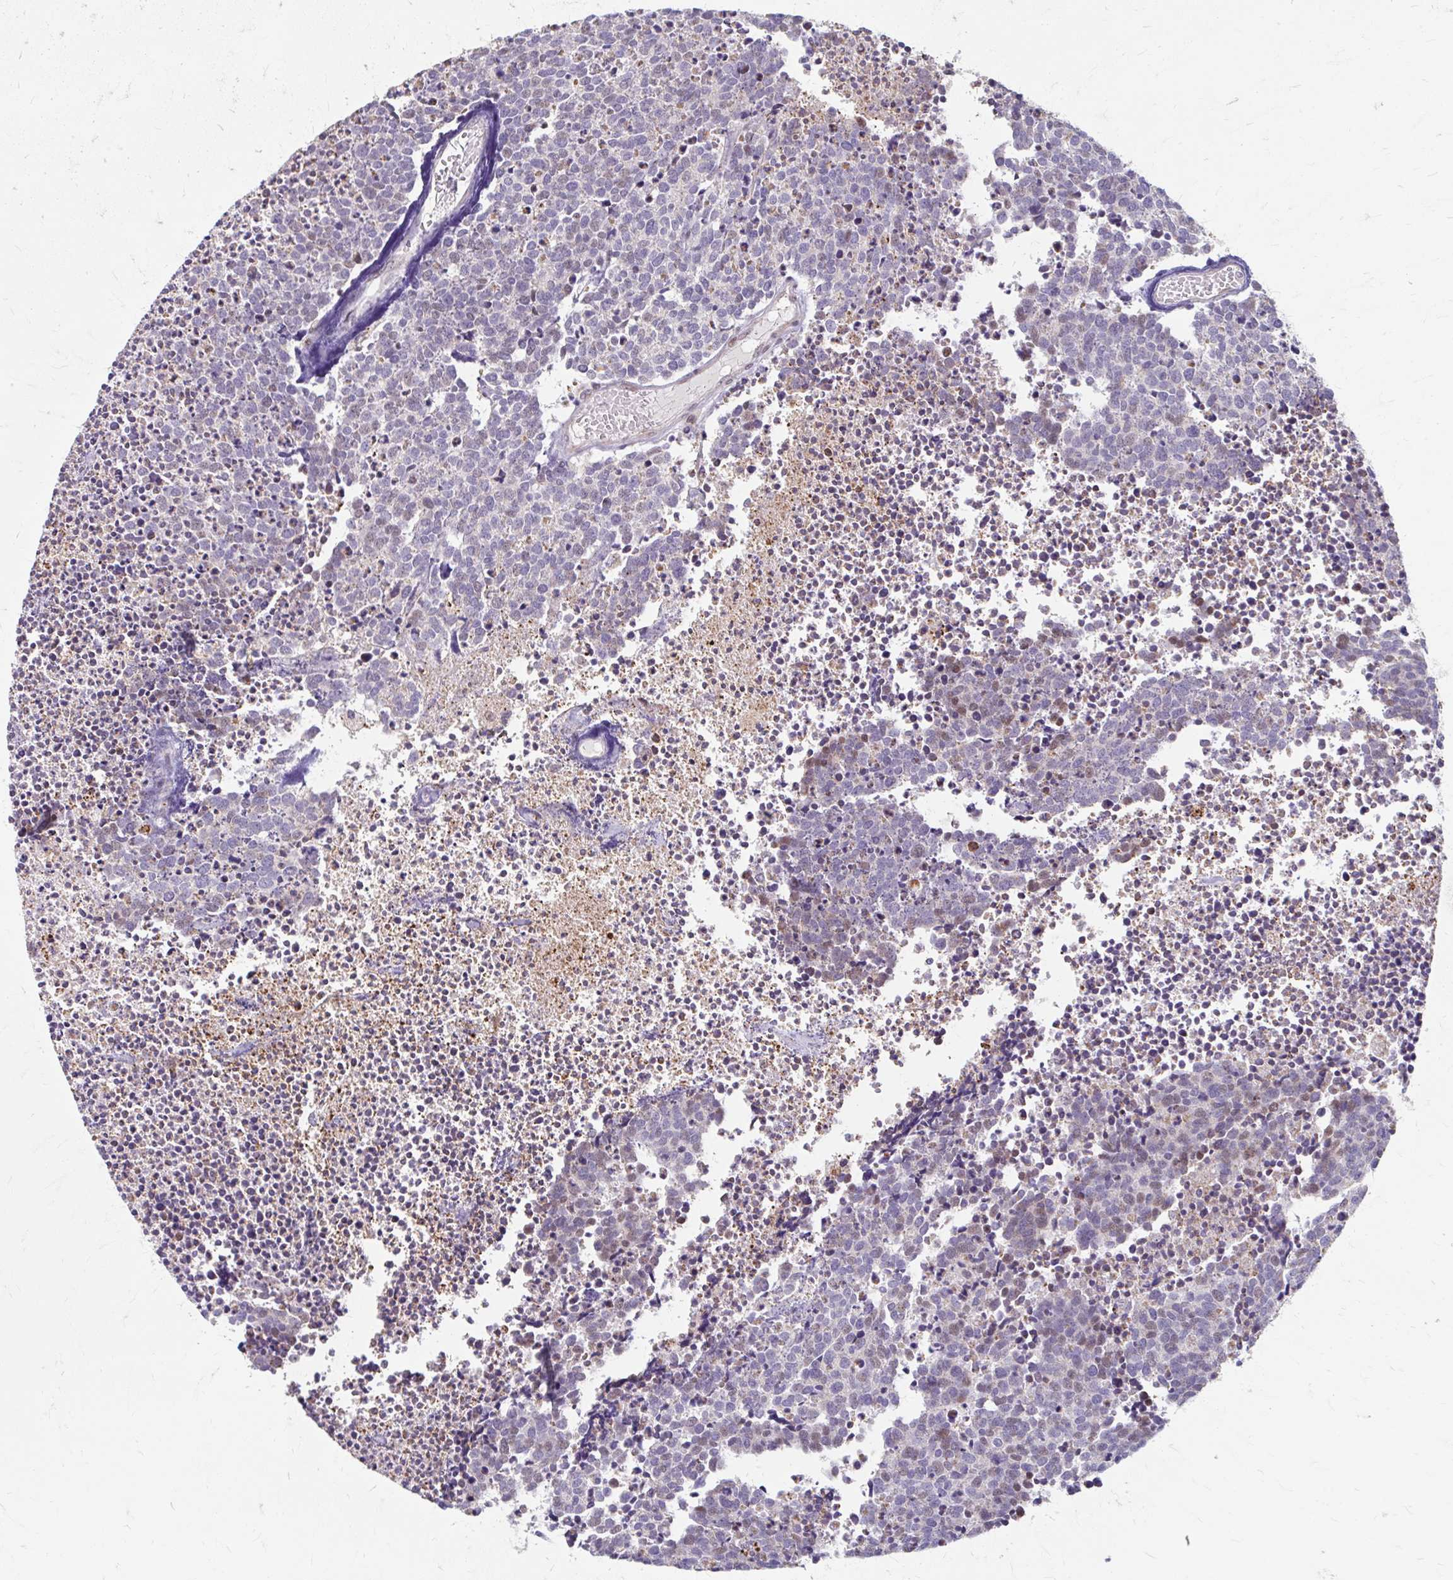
{"staining": {"intensity": "weak", "quantity": "<25%", "location": "nuclear"}, "tissue": "carcinoid", "cell_type": "Tumor cells", "image_type": "cancer", "snomed": [{"axis": "morphology", "description": "Carcinoid, malignant, NOS"}, {"axis": "topography", "description": "Skin"}], "caption": "A high-resolution image shows immunohistochemistry (IHC) staining of carcinoid (malignant), which exhibits no significant positivity in tumor cells. (Brightfield microscopy of DAB immunohistochemistry at high magnification).", "gene": "BEAN1", "patient": {"sex": "female", "age": 79}}